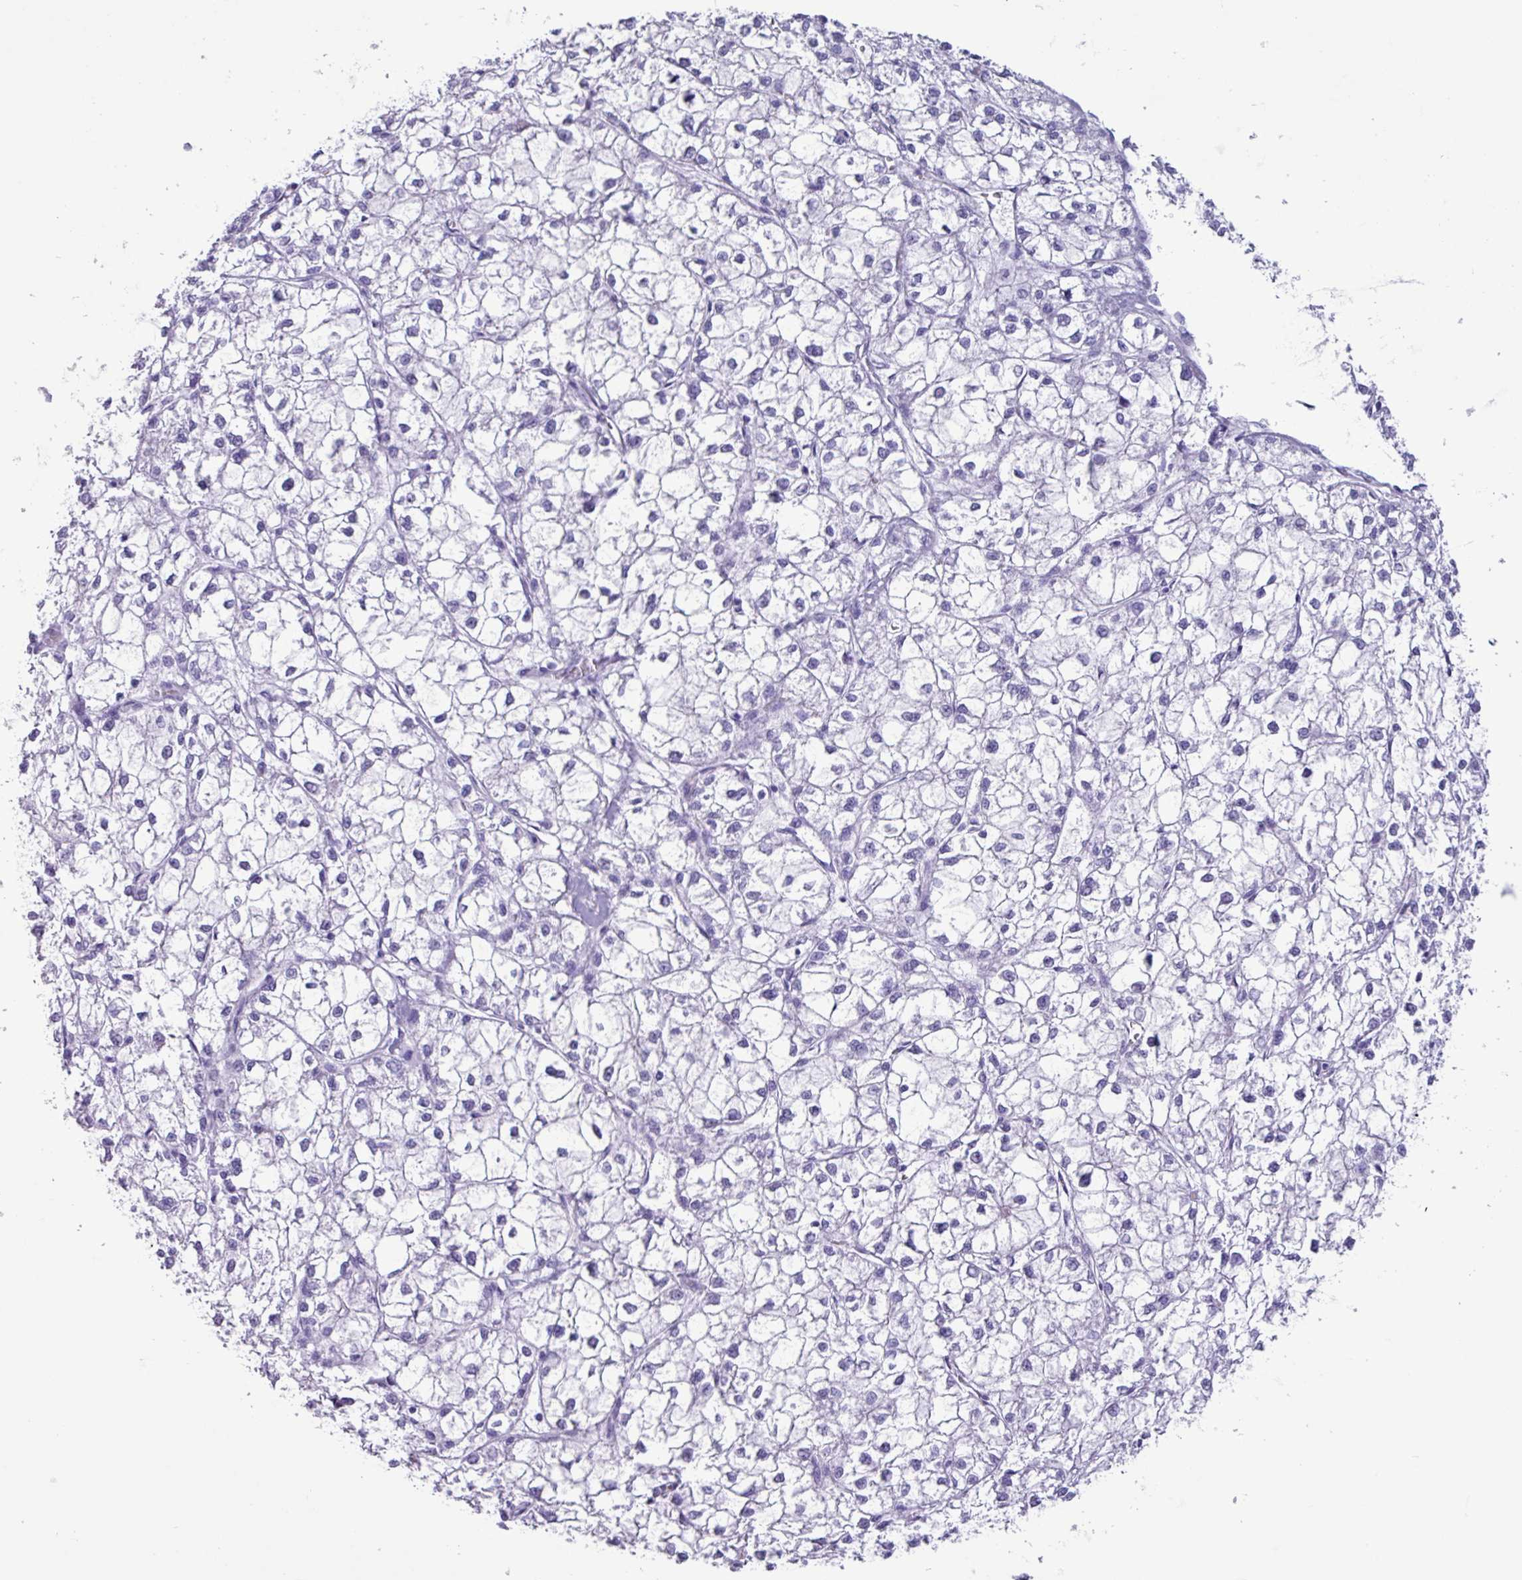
{"staining": {"intensity": "negative", "quantity": "none", "location": "none"}, "tissue": "liver cancer", "cell_type": "Tumor cells", "image_type": "cancer", "snomed": [{"axis": "morphology", "description": "Carcinoma, Hepatocellular, NOS"}, {"axis": "topography", "description": "Liver"}], "caption": "Protein analysis of liver cancer shows no significant positivity in tumor cells.", "gene": "CKMT2", "patient": {"sex": "female", "age": 43}}